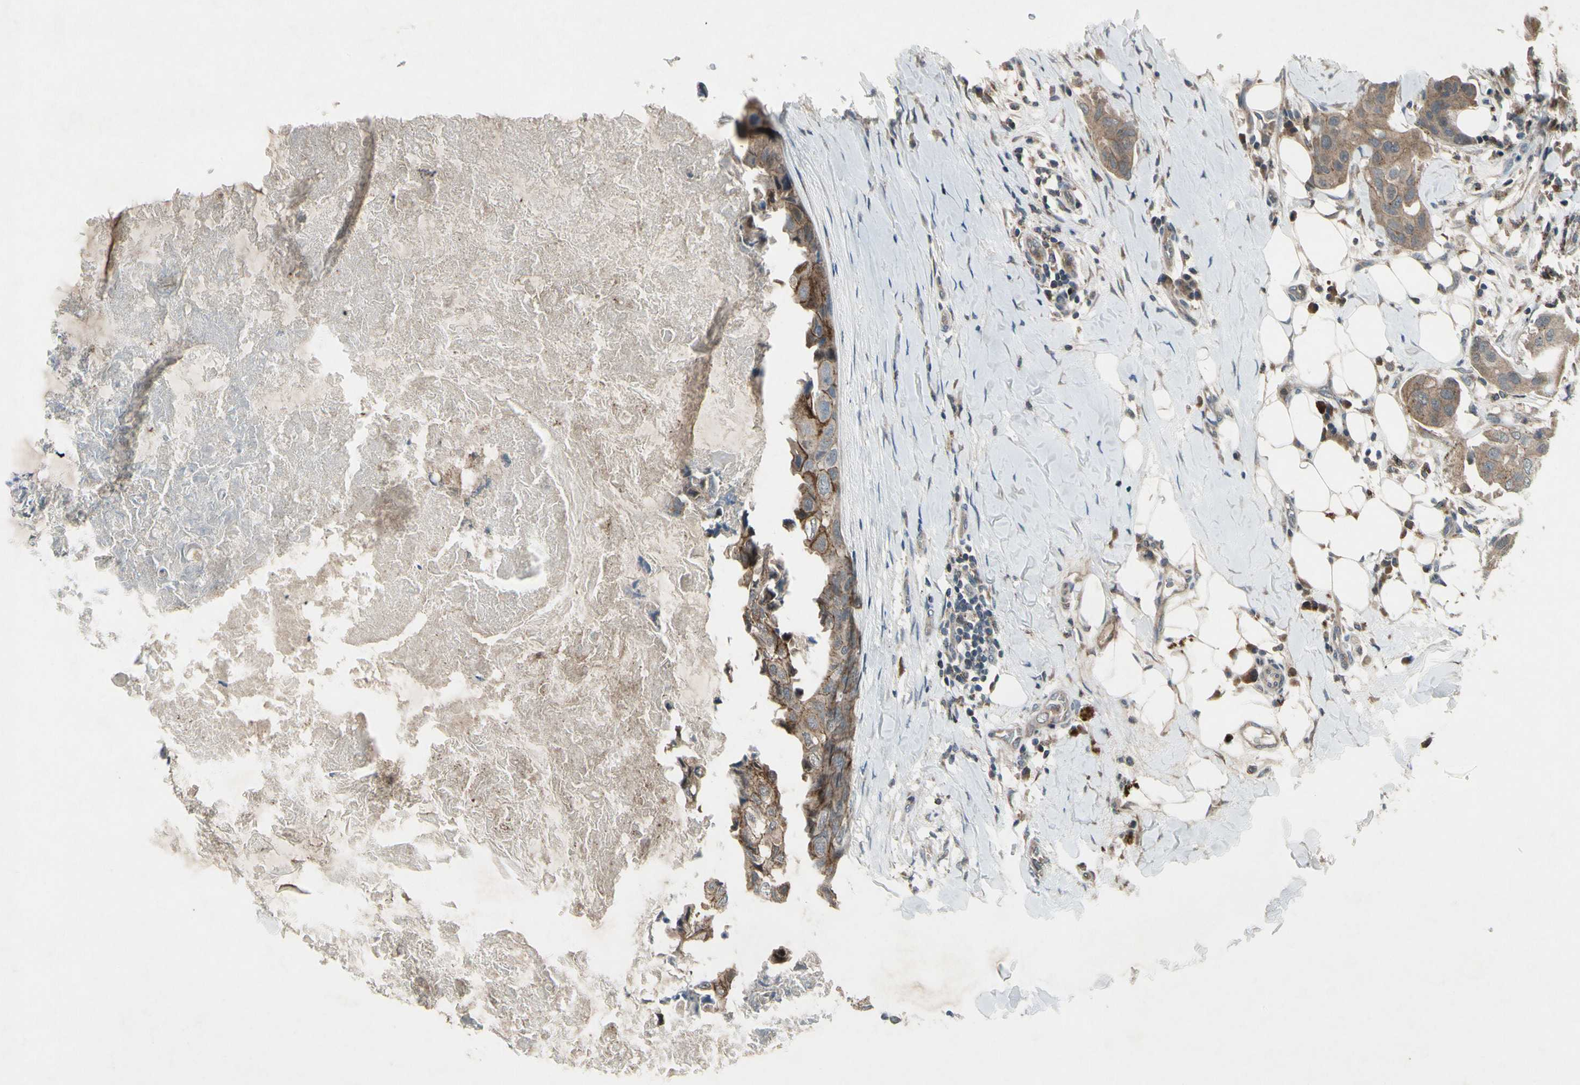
{"staining": {"intensity": "moderate", "quantity": ">75%", "location": "cytoplasmic/membranous"}, "tissue": "breast cancer", "cell_type": "Tumor cells", "image_type": "cancer", "snomed": [{"axis": "morphology", "description": "Duct carcinoma"}, {"axis": "topography", "description": "Breast"}], "caption": "Protein expression by immunohistochemistry (IHC) shows moderate cytoplasmic/membranous positivity in about >75% of tumor cells in breast cancer (invasive ductal carcinoma).", "gene": "NMI", "patient": {"sex": "female", "age": 40}}